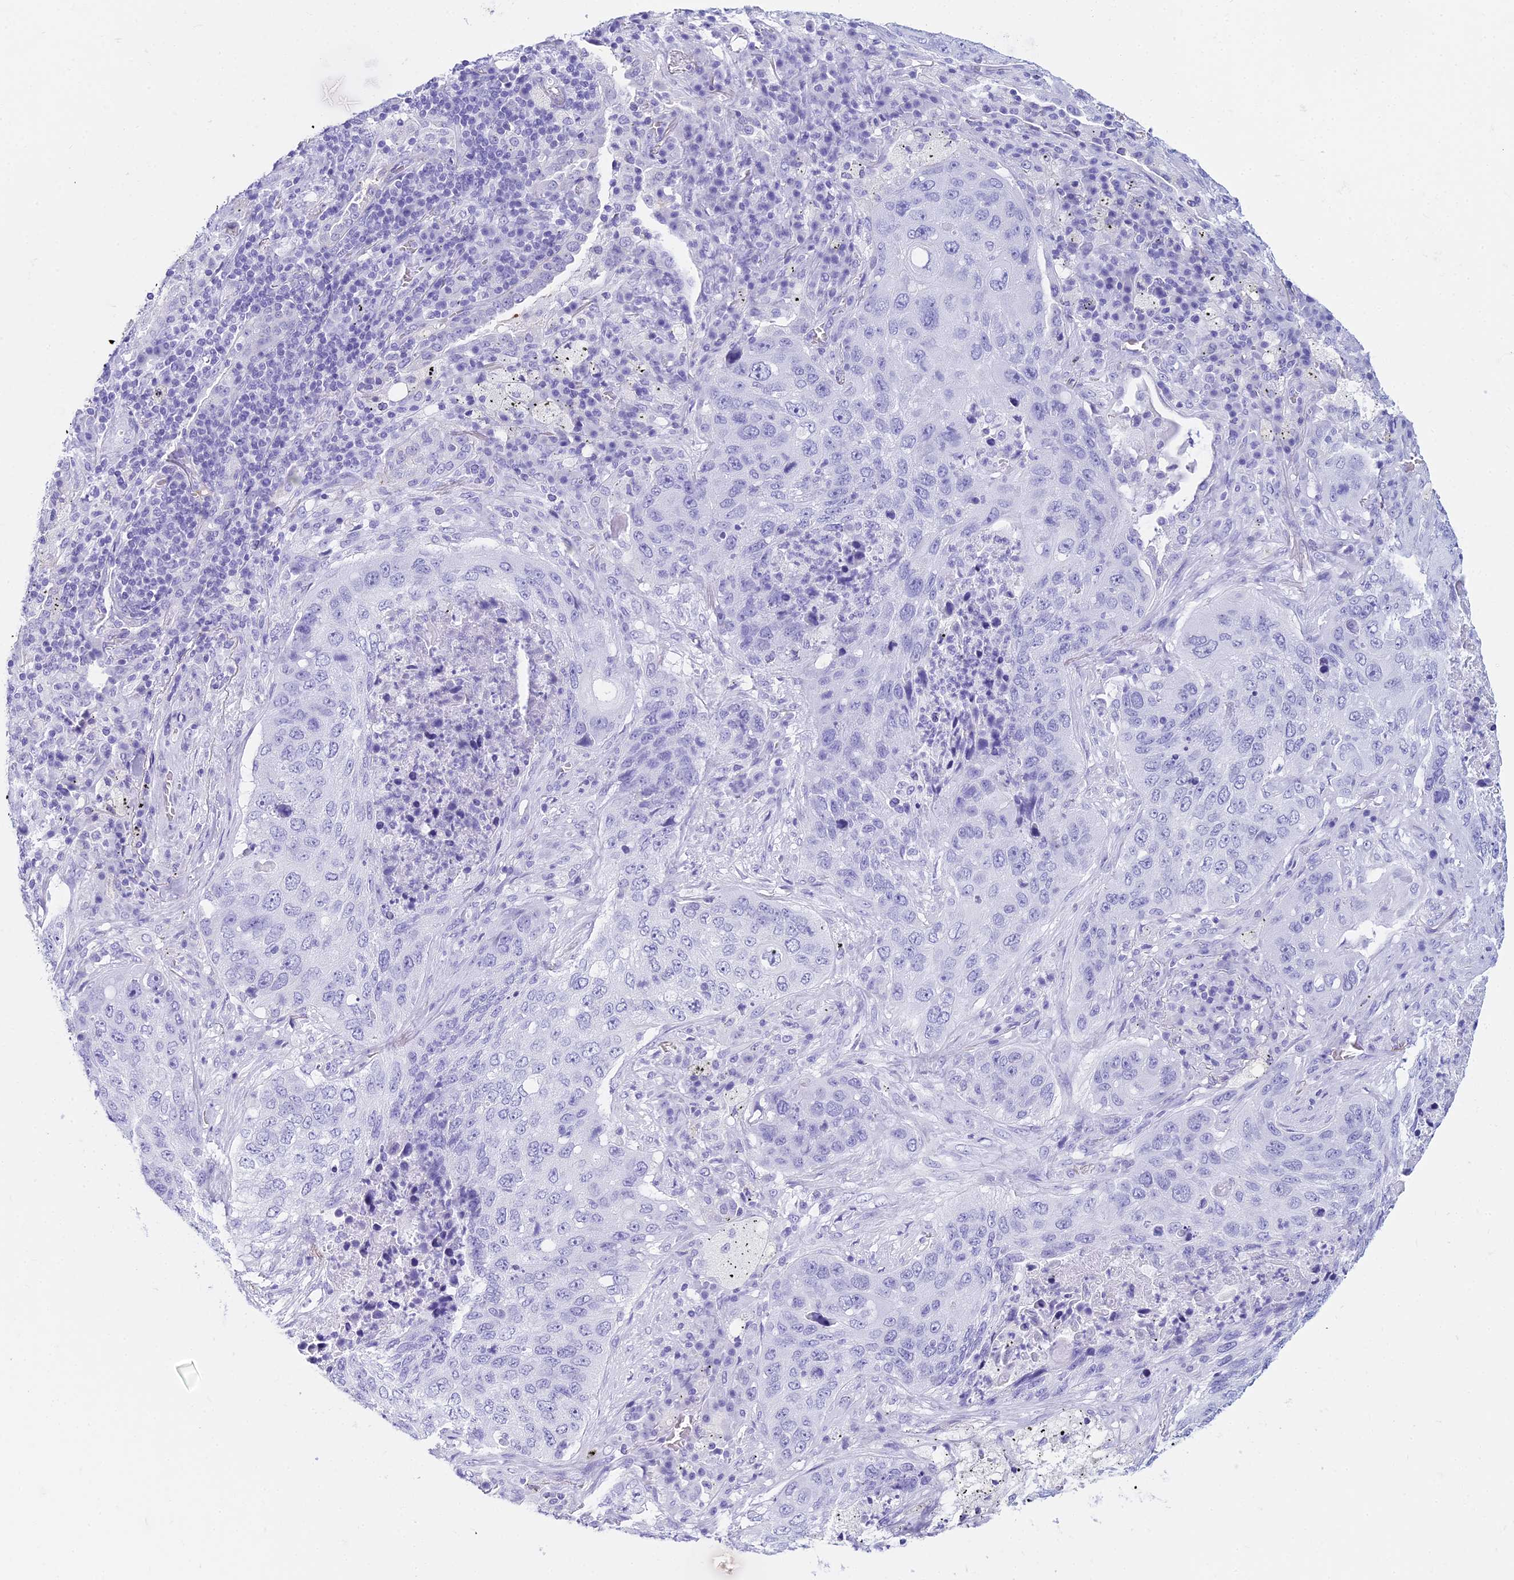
{"staining": {"intensity": "negative", "quantity": "none", "location": "none"}, "tissue": "lung cancer", "cell_type": "Tumor cells", "image_type": "cancer", "snomed": [{"axis": "morphology", "description": "Squamous cell carcinoma, NOS"}, {"axis": "topography", "description": "Lung"}], "caption": "Lung cancer (squamous cell carcinoma) stained for a protein using immunohistochemistry displays no staining tumor cells.", "gene": "ZNF442", "patient": {"sex": "female", "age": 63}}